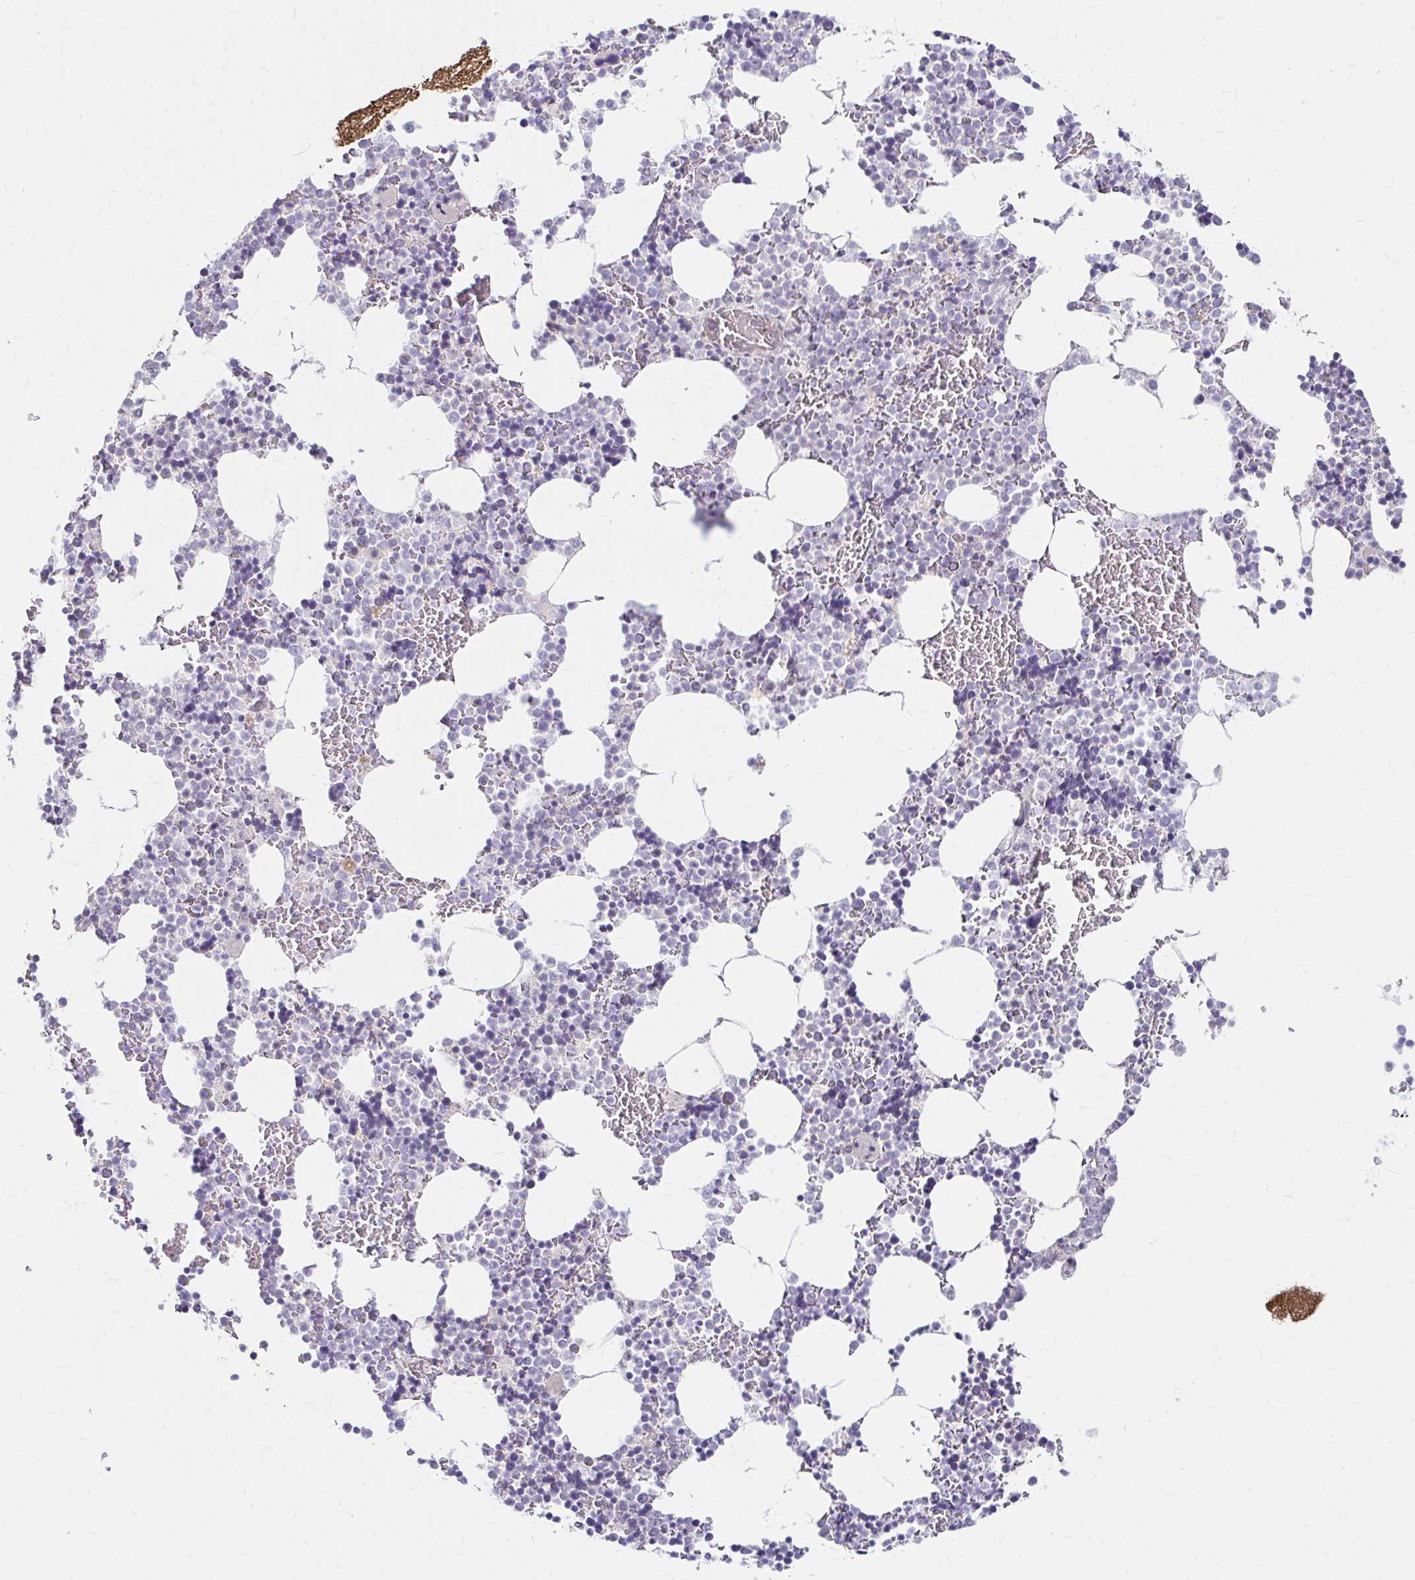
{"staining": {"intensity": "negative", "quantity": "none", "location": "none"}, "tissue": "bone marrow", "cell_type": "Hematopoietic cells", "image_type": "normal", "snomed": [{"axis": "morphology", "description": "Normal tissue, NOS"}, {"axis": "topography", "description": "Bone marrow"}], "caption": "IHC of normal human bone marrow displays no positivity in hematopoietic cells.", "gene": "GUCY1A1", "patient": {"sex": "female", "age": 42}}